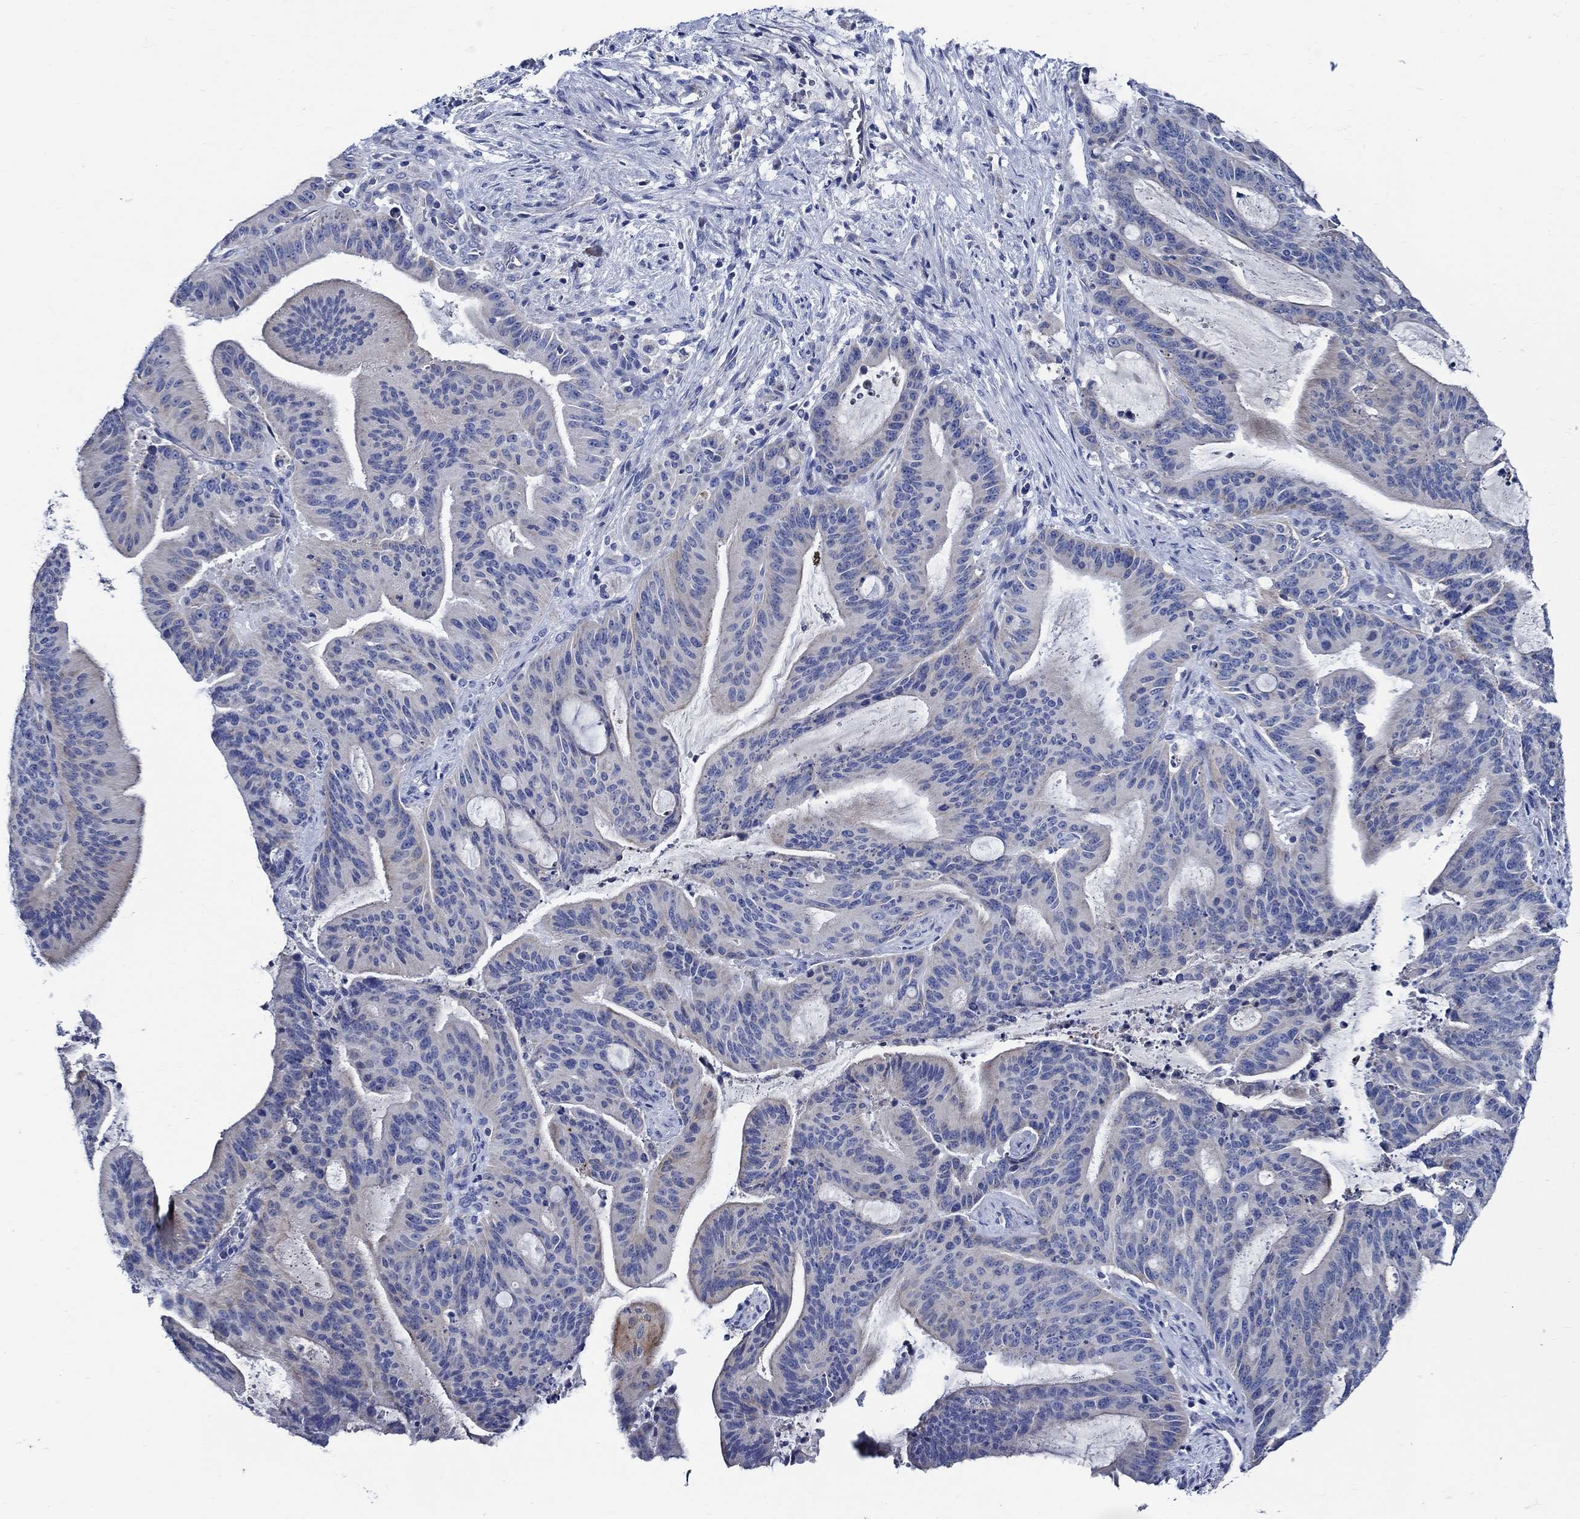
{"staining": {"intensity": "negative", "quantity": "none", "location": "none"}, "tissue": "liver cancer", "cell_type": "Tumor cells", "image_type": "cancer", "snomed": [{"axis": "morphology", "description": "Cholangiocarcinoma"}, {"axis": "topography", "description": "Liver"}], "caption": "Immunohistochemical staining of human cholangiocarcinoma (liver) reveals no significant positivity in tumor cells.", "gene": "SKOR1", "patient": {"sex": "female", "age": 73}}